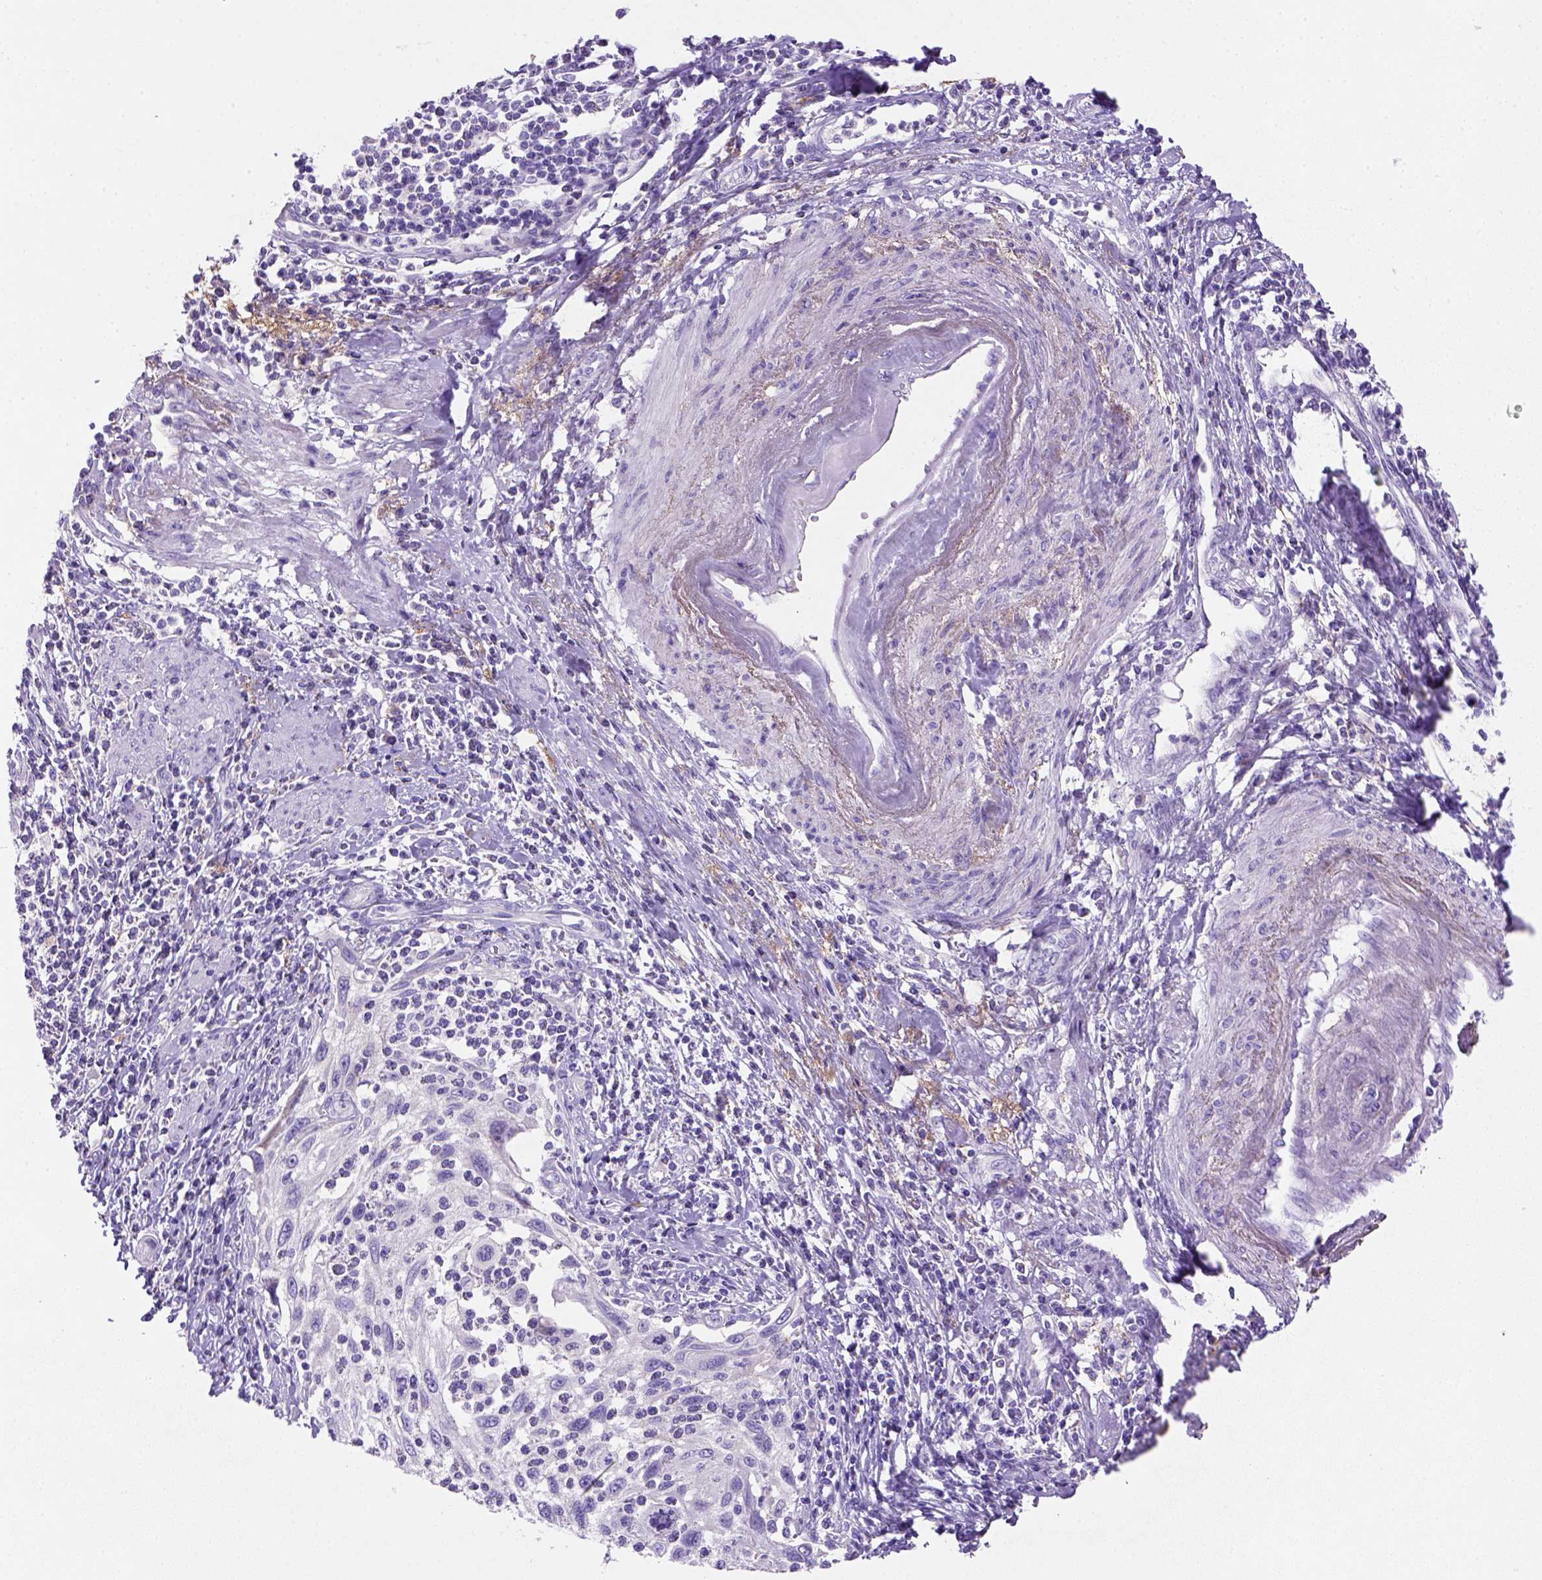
{"staining": {"intensity": "negative", "quantity": "none", "location": "none"}, "tissue": "cervical cancer", "cell_type": "Tumor cells", "image_type": "cancer", "snomed": [{"axis": "morphology", "description": "Squamous cell carcinoma, NOS"}, {"axis": "topography", "description": "Cervix"}], "caption": "High power microscopy photomicrograph of an IHC micrograph of squamous cell carcinoma (cervical), revealing no significant positivity in tumor cells. (DAB immunohistochemistry (IHC) with hematoxylin counter stain).", "gene": "SIRPD", "patient": {"sex": "female", "age": 70}}